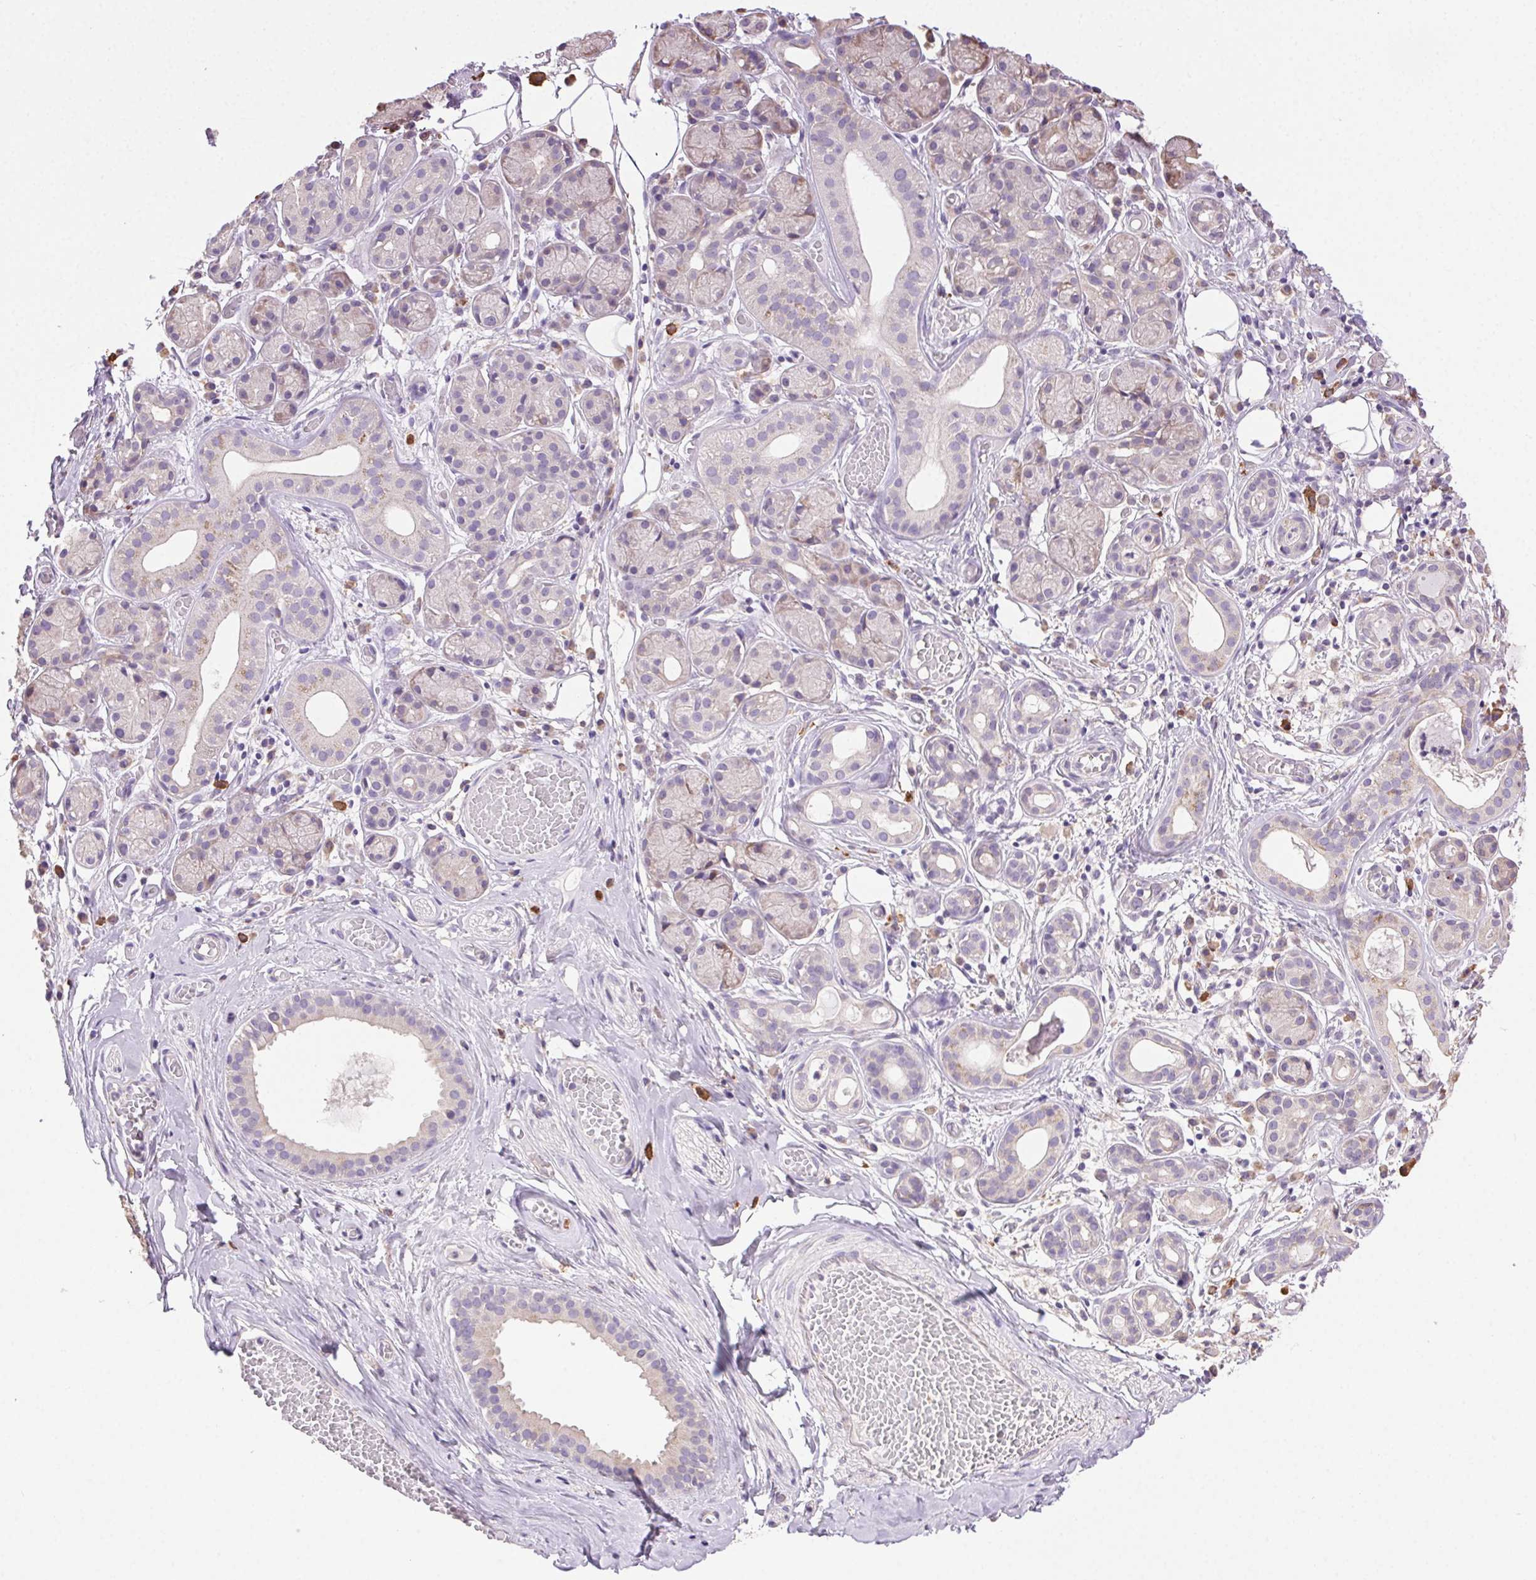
{"staining": {"intensity": "negative", "quantity": "none", "location": "none"}, "tissue": "salivary gland", "cell_type": "Glandular cells", "image_type": "normal", "snomed": [{"axis": "morphology", "description": "Normal tissue, NOS"}, {"axis": "topography", "description": "Salivary gland"}, {"axis": "topography", "description": "Peripheral nerve tissue"}], "caption": "Immunohistochemistry (IHC) histopathology image of benign salivary gland stained for a protein (brown), which exhibits no positivity in glandular cells.", "gene": "SNX31", "patient": {"sex": "male", "age": 71}}